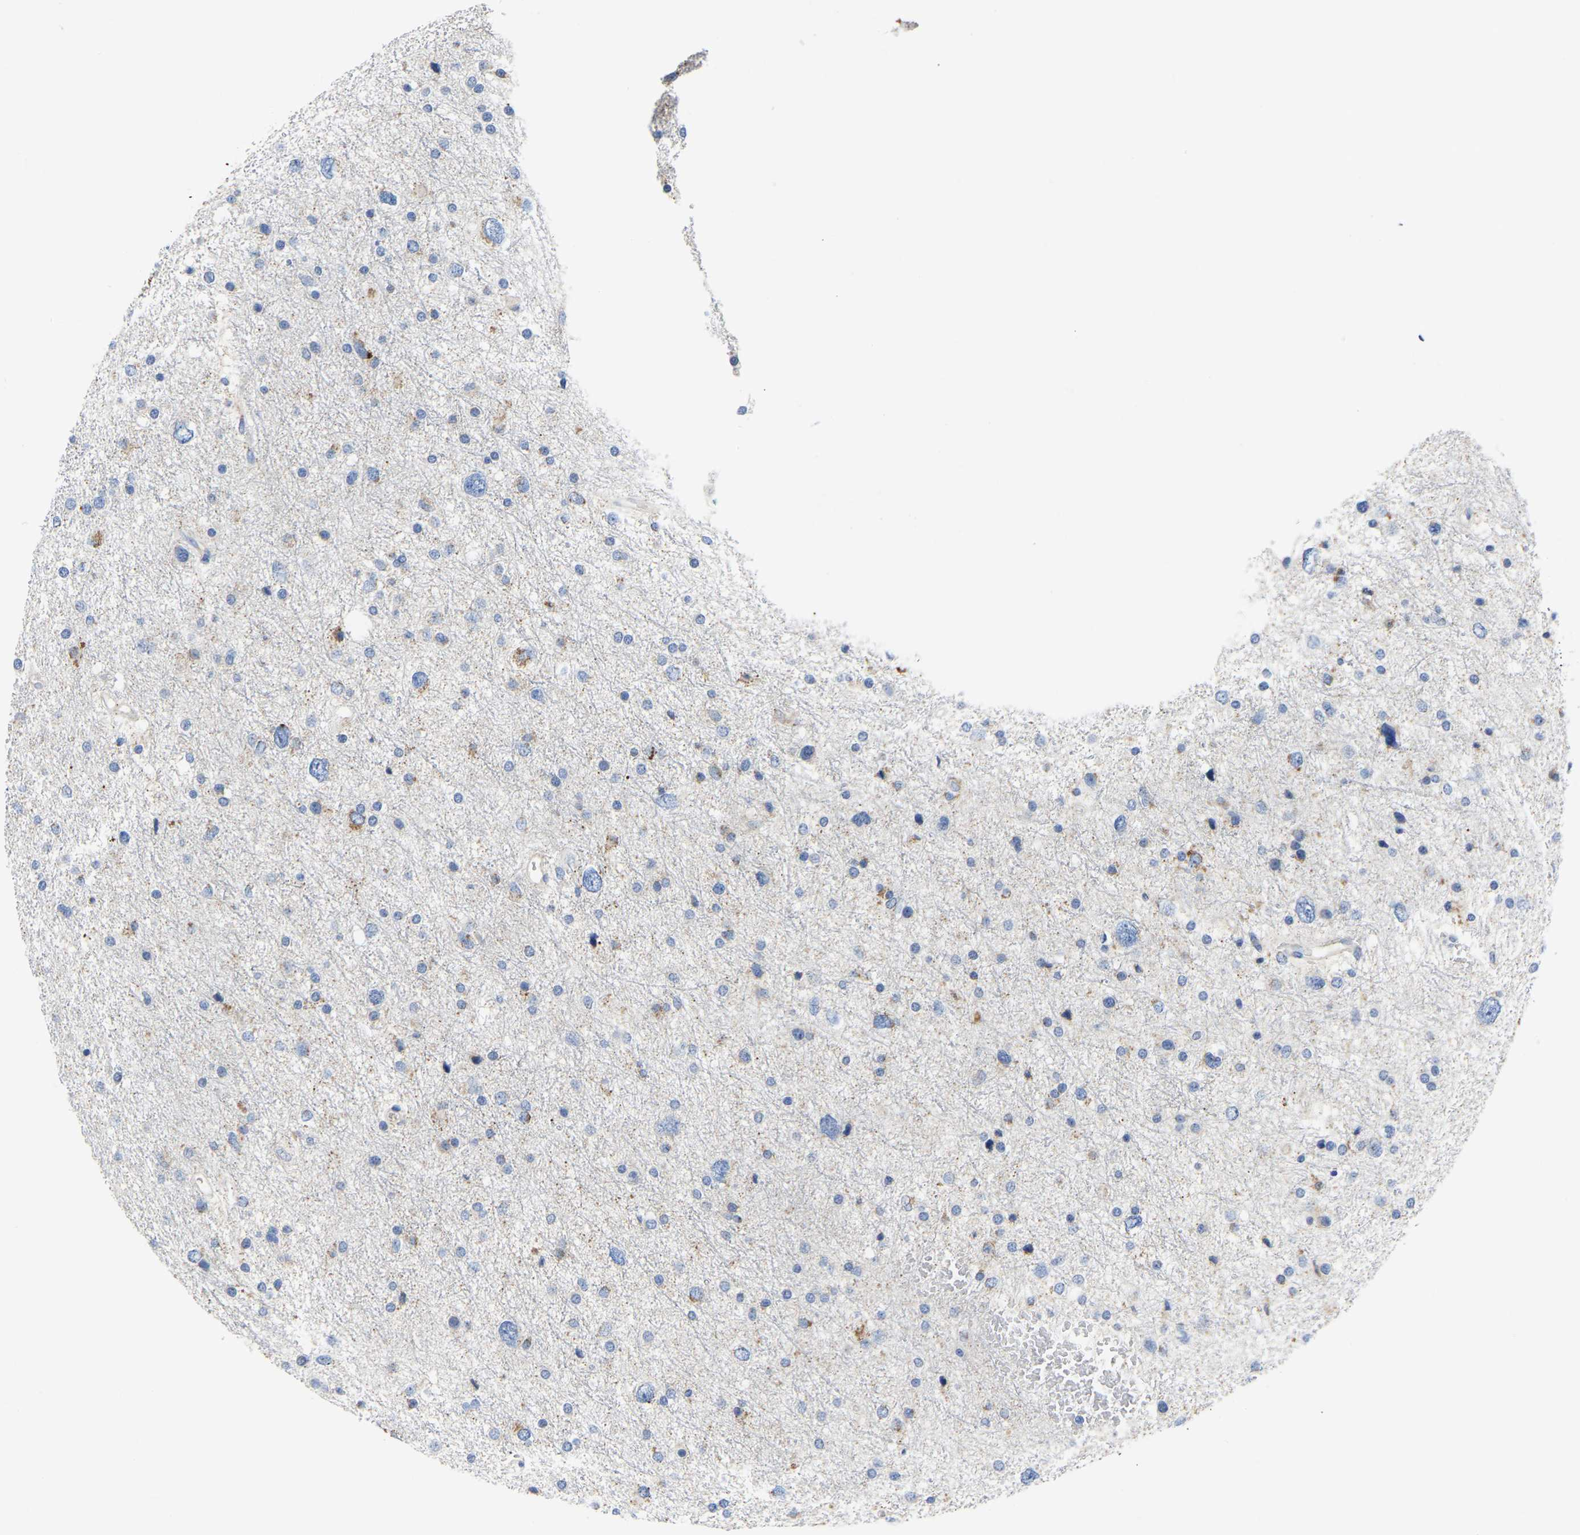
{"staining": {"intensity": "negative", "quantity": "none", "location": "none"}, "tissue": "glioma", "cell_type": "Tumor cells", "image_type": "cancer", "snomed": [{"axis": "morphology", "description": "Glioma, malignant, Low grade"}, {"axis": "topography", "description": "Brain"}], "caption": "Human glioma stained for a protein using immunohistochemistry shows no expression in tumor cells.", "gene": "ETFA", "patient": {"sex": "female", "age": 37}}